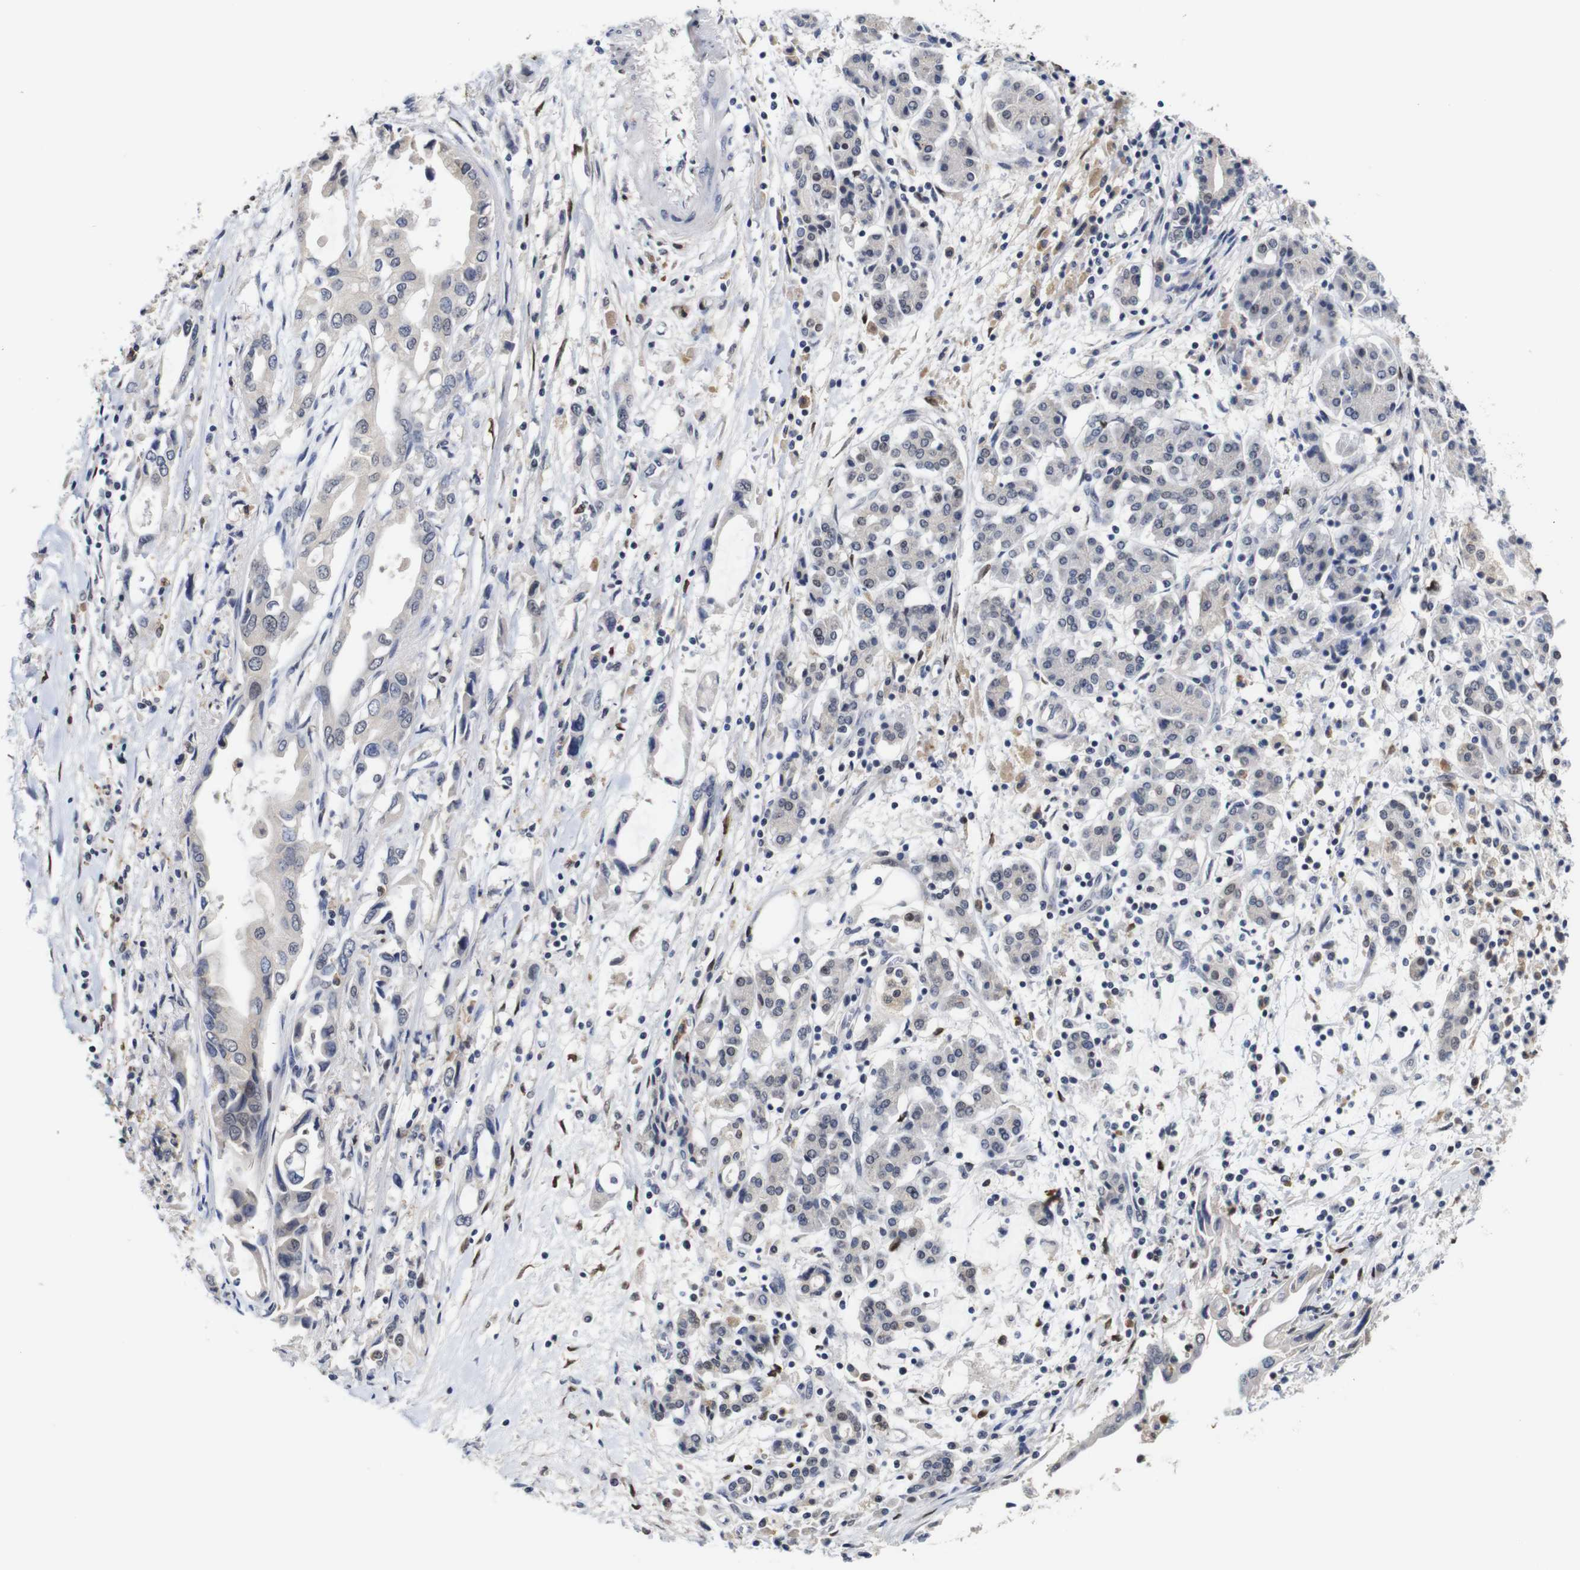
{"staining": {"intensity": "negative", "quantity": "none", "location": "none"}, "tissue": "pancreatic cancer", "cell_type": "Tumor cells", "image_type": "cancer", "snomed": [{"axis": "morphology", "description": "Adenocarcinoma, NOS"}, {"axis": "topography", "description": "Pancreas"}], "caption": "Tumor cells are negative for protein expression in human pancreatic cancer (adenocarcinoma).", "gene": "NTRK3", "patient": {"sex": "female", "age": 57}}